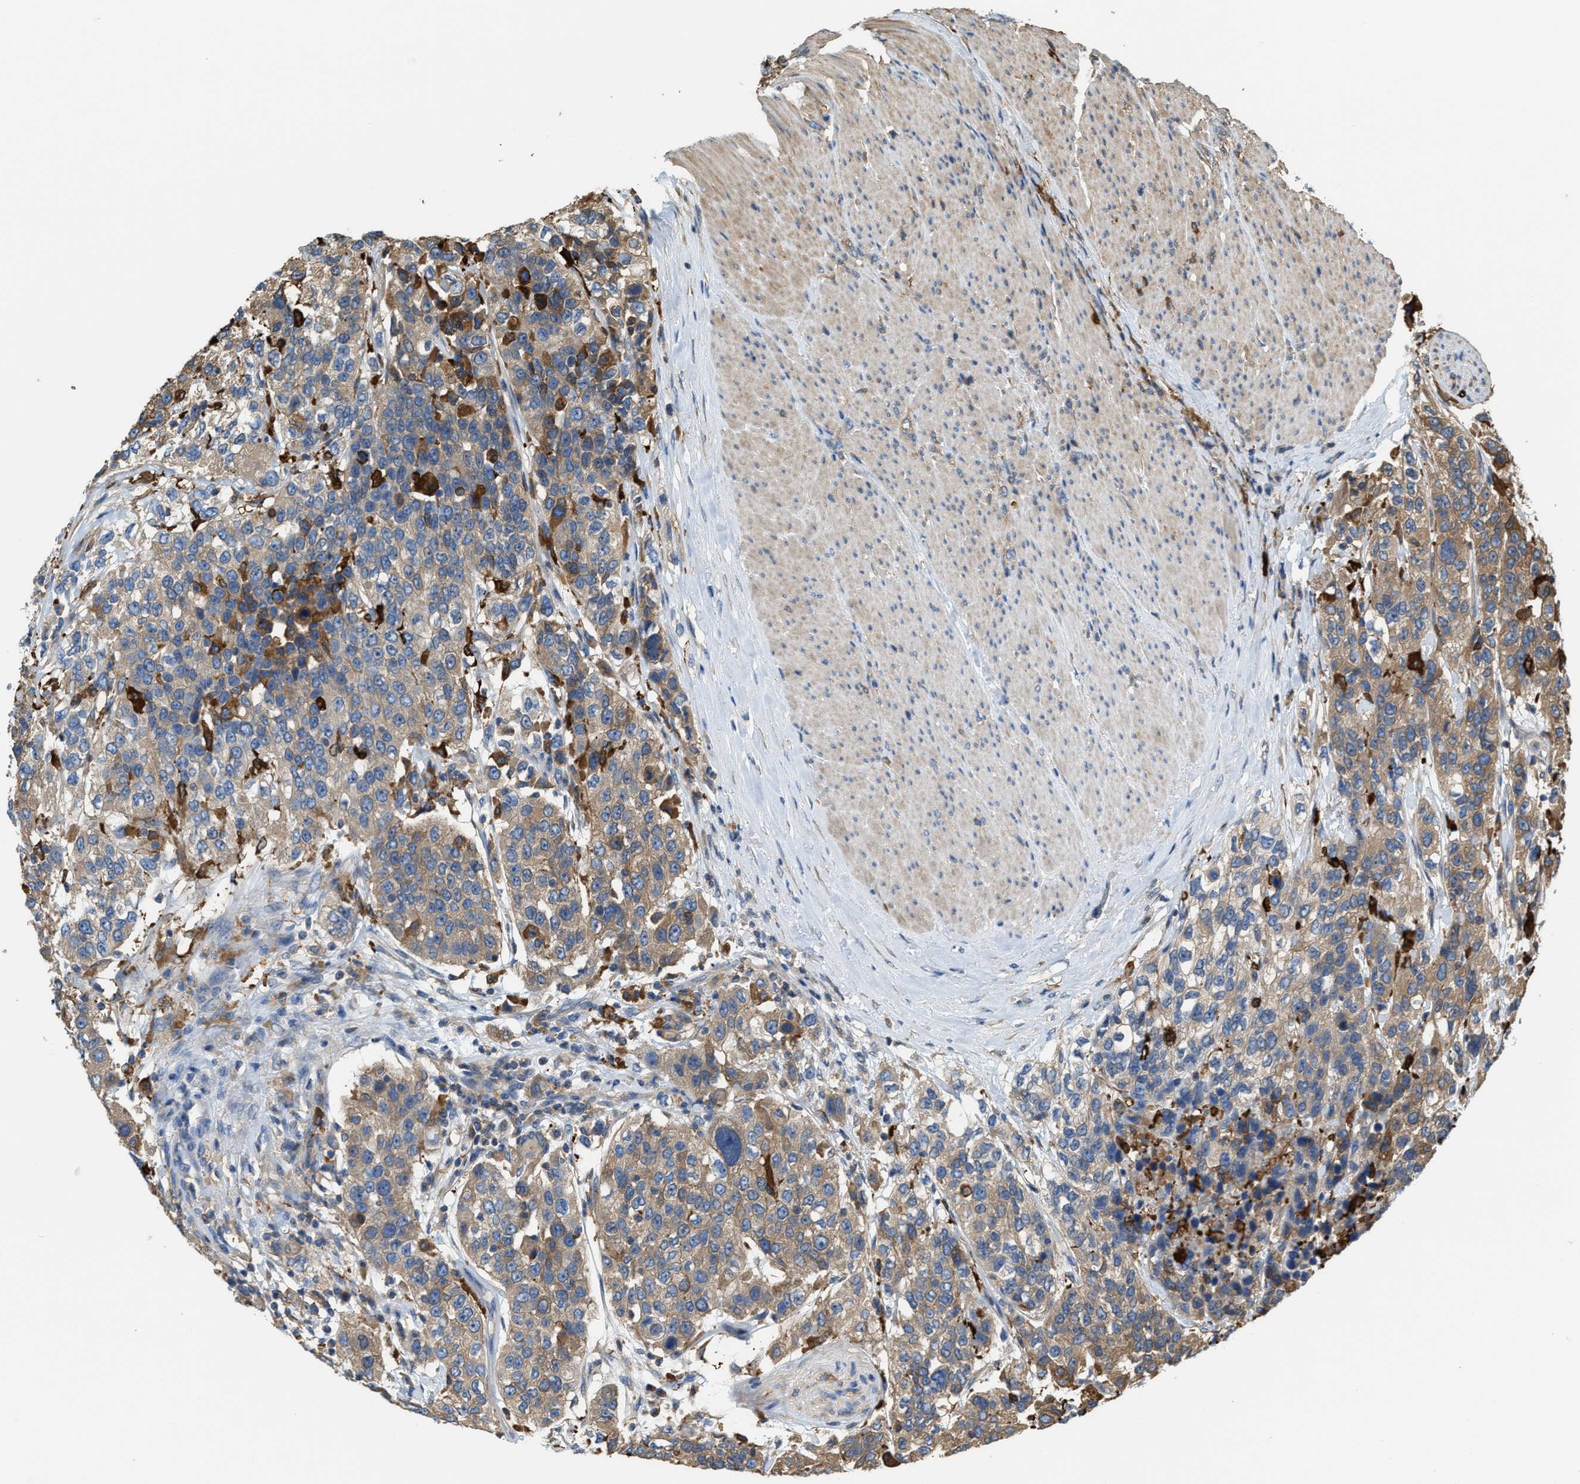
{"staining": {"intensity": "moderate", "quantity": "25%-75%", "location": "cytoplasmic/membranous"}, "tissue": "urothelial cancer", "cell_type": "Tumor cells", "image_type": "cancer", "snomed": [{"axis": "morphology", "description": "Urothelial carcinoma, High grade"}, {"axis": "topography", "description": "Urinary bladder"}], "caption": "This is an image of IHC staining of urothelial carcinoma (high-grade), which shows moderate positivity in the cytoplasmic/membranous of tumor cells.", "gene": "ATIC", "patient": {"sex": "female", "age": 80}}